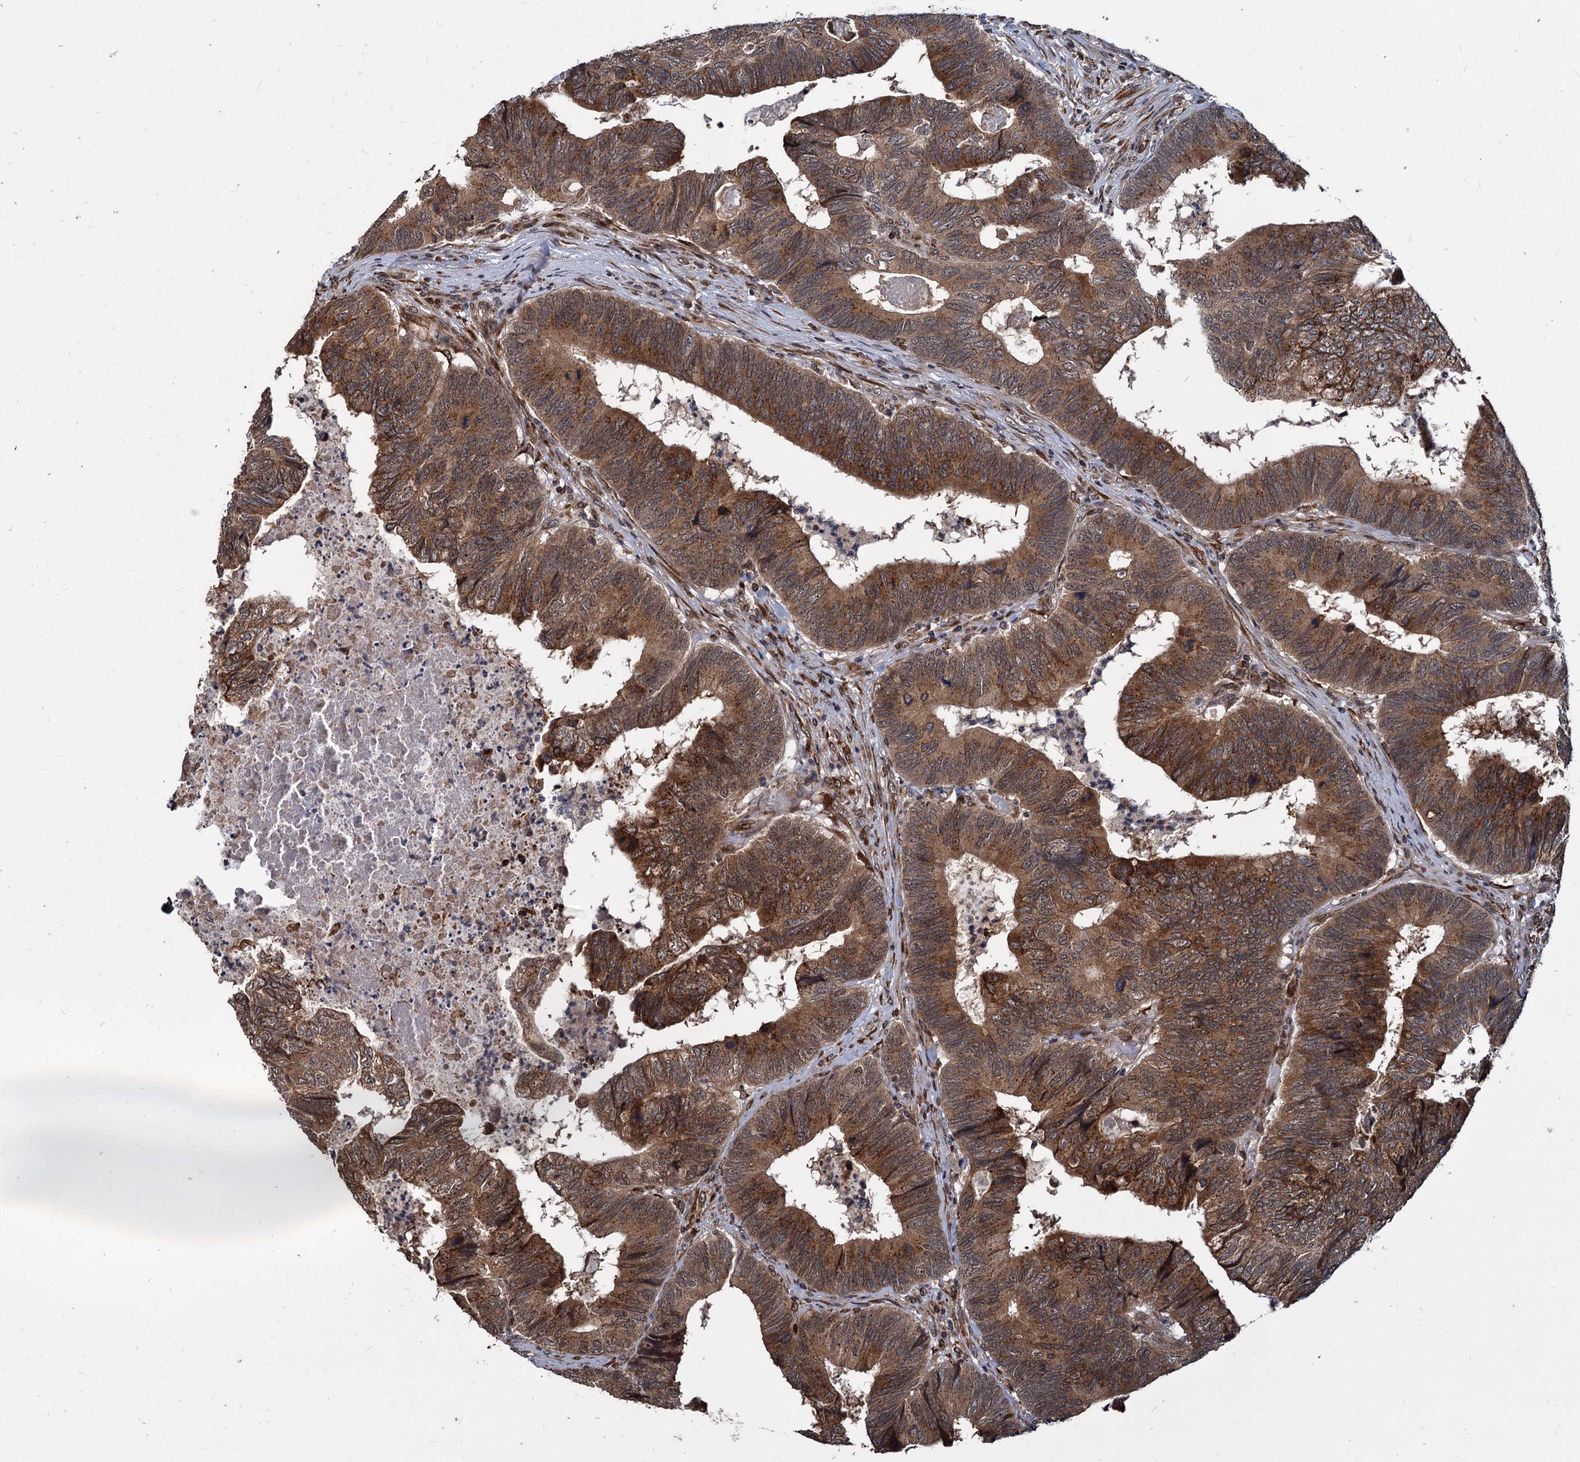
{"staining": {"intensity": "moderate", "quantity": ">75%", "location": "cytoplasmic/membranous"}, "tissue": "colorectal cancer", "cell_type": "Tumor cells", "image_type": "cancer", "snomed": [{"axis": "morphology", "description": "Adenocarcinoma, NOS"}, {"axis": "topography", "description": "Colon"}], "caption": "Brown immunohistochemical staining in adenocarcinoma (colorectal) displays moderate cytoplasmic/membranous expression in approximately >75% of tumor cells. Using DAB (brown) and hematoxylin (blue) stains, captured at high magnification using brightfield microscopy.", "gene": "SAAL1", "patient": {"sex": "female", "age": 67}}